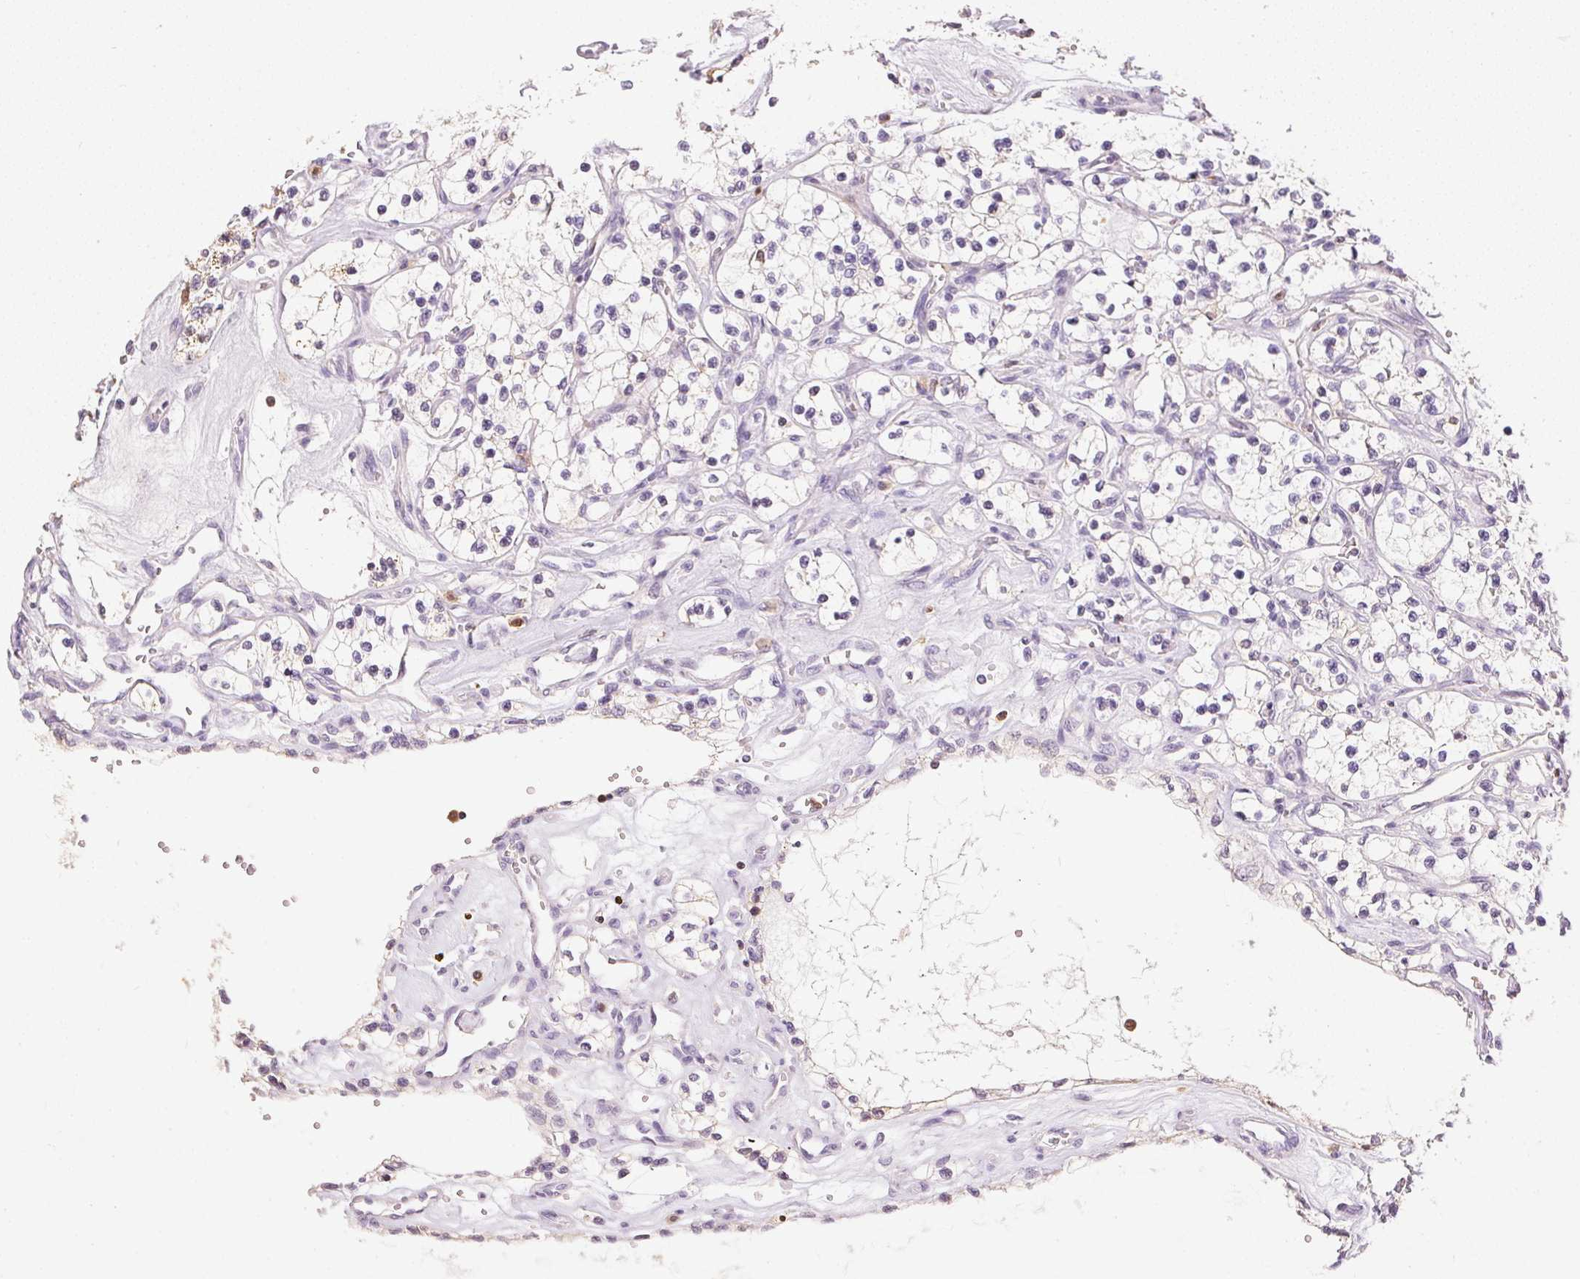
{"staining": {"intensity": "negative", "quantity": "none", "location": "none"}, "tissue": "renal cancer", "cell_type": "Tumor cells", "image_type": "cancer", "snomed": [{"axis": "morphology", "description": "Adenocarcinoma, NOS"}, {"axis": "topography", "description": "Kidney"}], "caption": "This is an immunohistochemistry micrograph of renal cancer. There is no positivity in tumor cells.", "gene": "S100A3", "patient": {"sex": "female", "age": 69}}